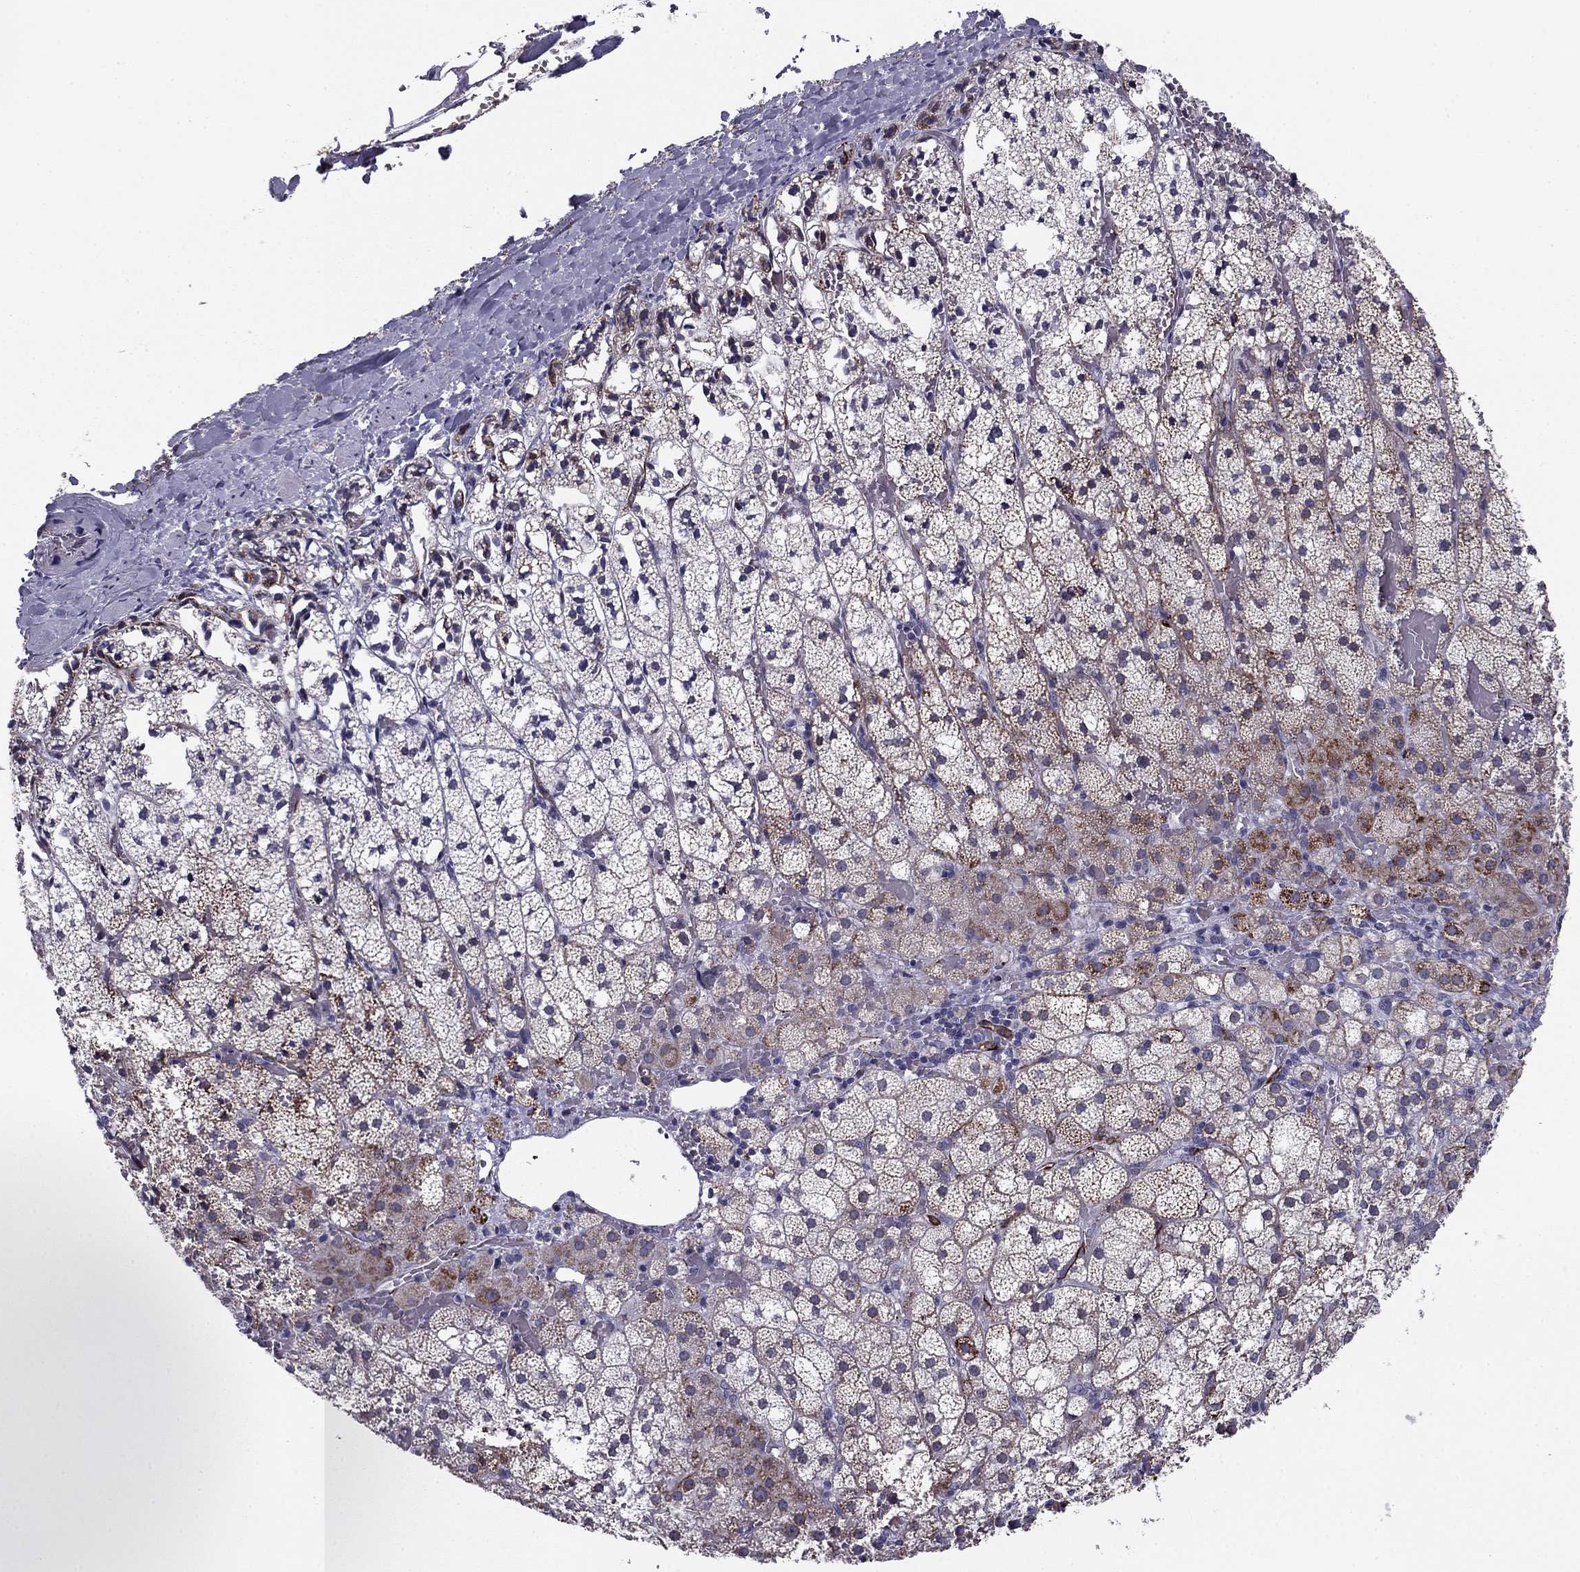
{"staining": {"intensity": "moderate", "quantity": "<25%", "location": "cytoplasmic/membranous"}, "tissue": "adrenal gland", "cell_type": "Glandular cells", "image_type": "normal", "snomed": [{"axis": "morphology", "description": "Normal tissue, NOS"}, {"axis": "topography", "description": "Adrenal gland"}], "caption": "This photomicrograph shows immunohistochemistry staining of benign human adrenal gland, with low moderate cytoplasmic/membranous positivity in about <25% of glandular cells.", "gene": "ANKS4B", "patient": {"sex": "male", "age": 53}}